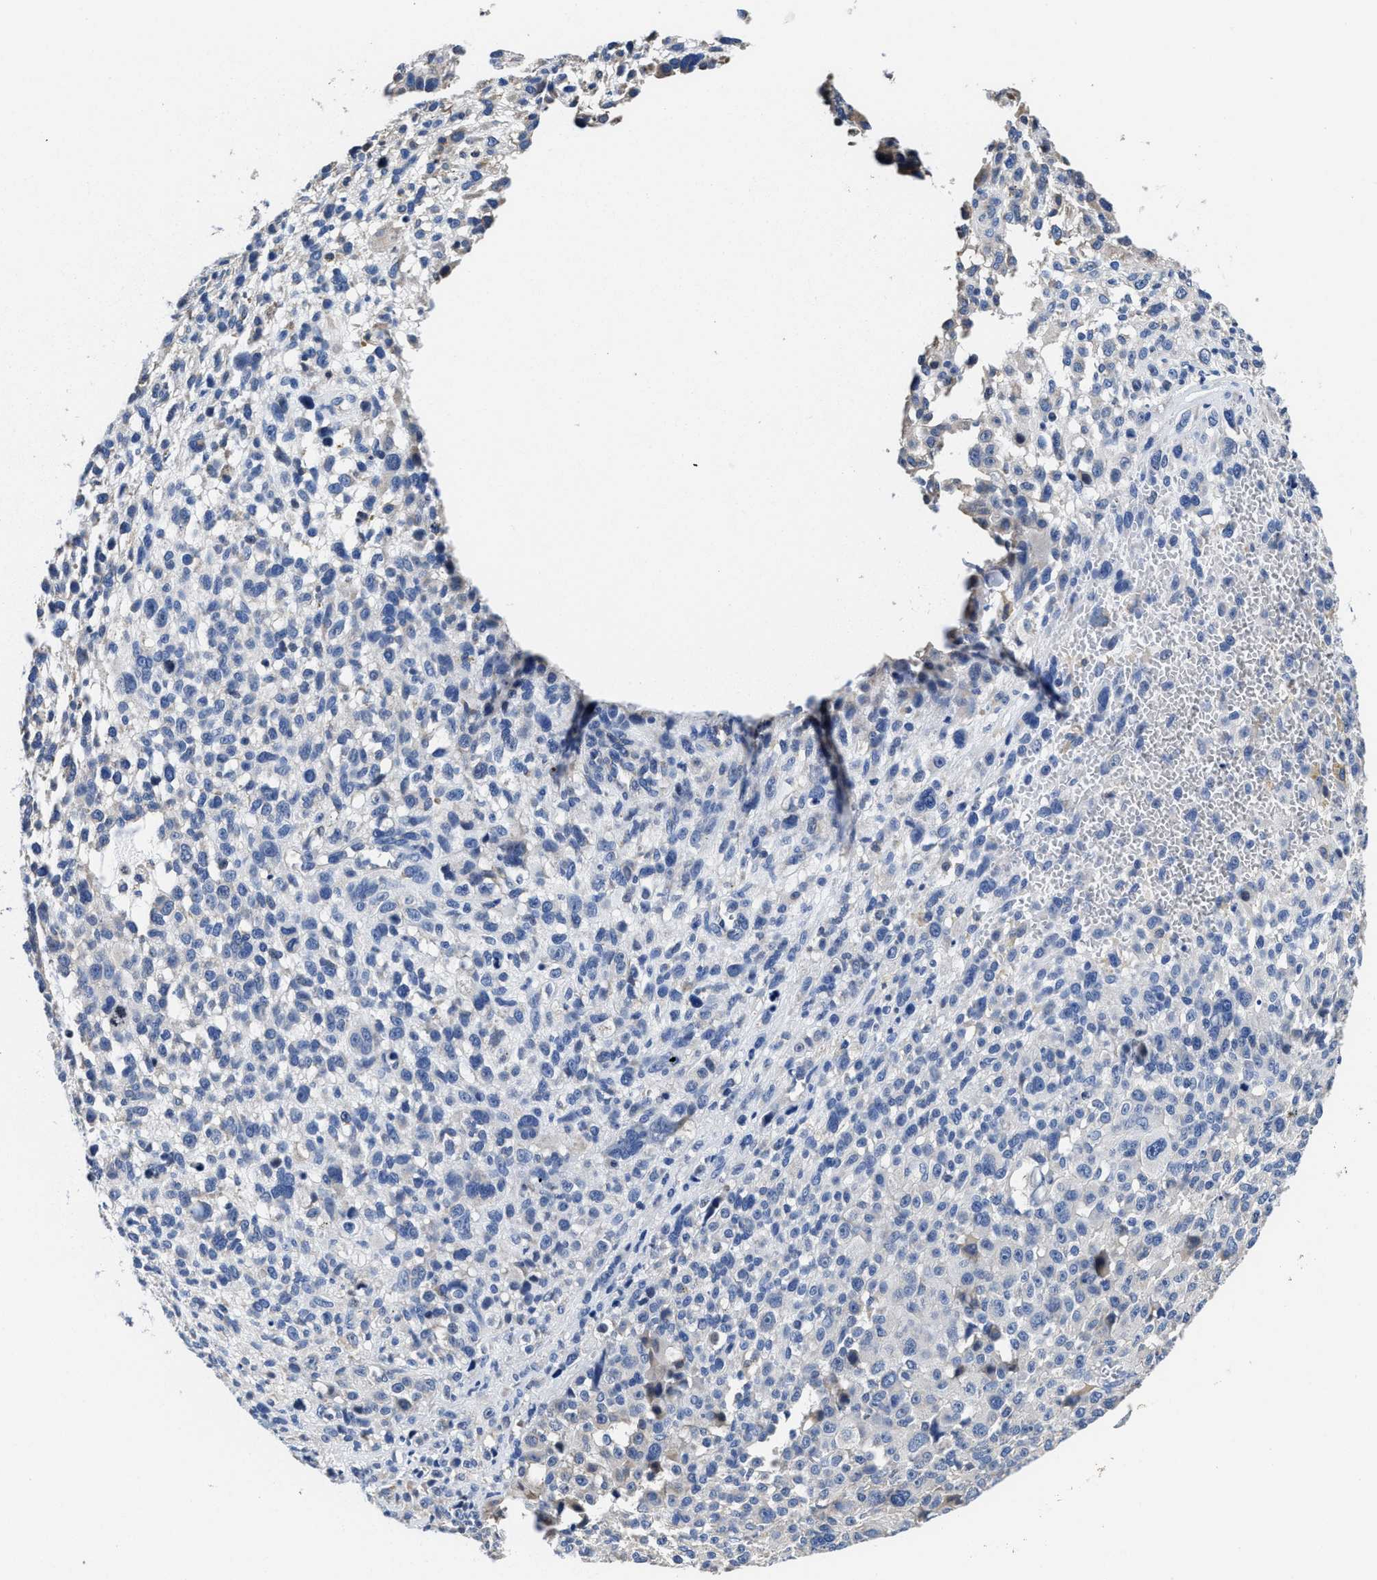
{"staining": {"intensity": "negative", "quantity": "none", "location": "none"}, "tissue": "melanoma", "cell_type": "Tumor cells", "image_type": "cancer", "snomed": [{"axis": "morphology", "description": "Malignant melanoma, NOS"}, {"axis": "topography", "description": "Skin"}], "caption": "Immunohistochemical staining of malignant melanoma displays no significant staining in tumor cells.", "gene": "HOOK1", "patient": {"sex": "female", "age": 55}}